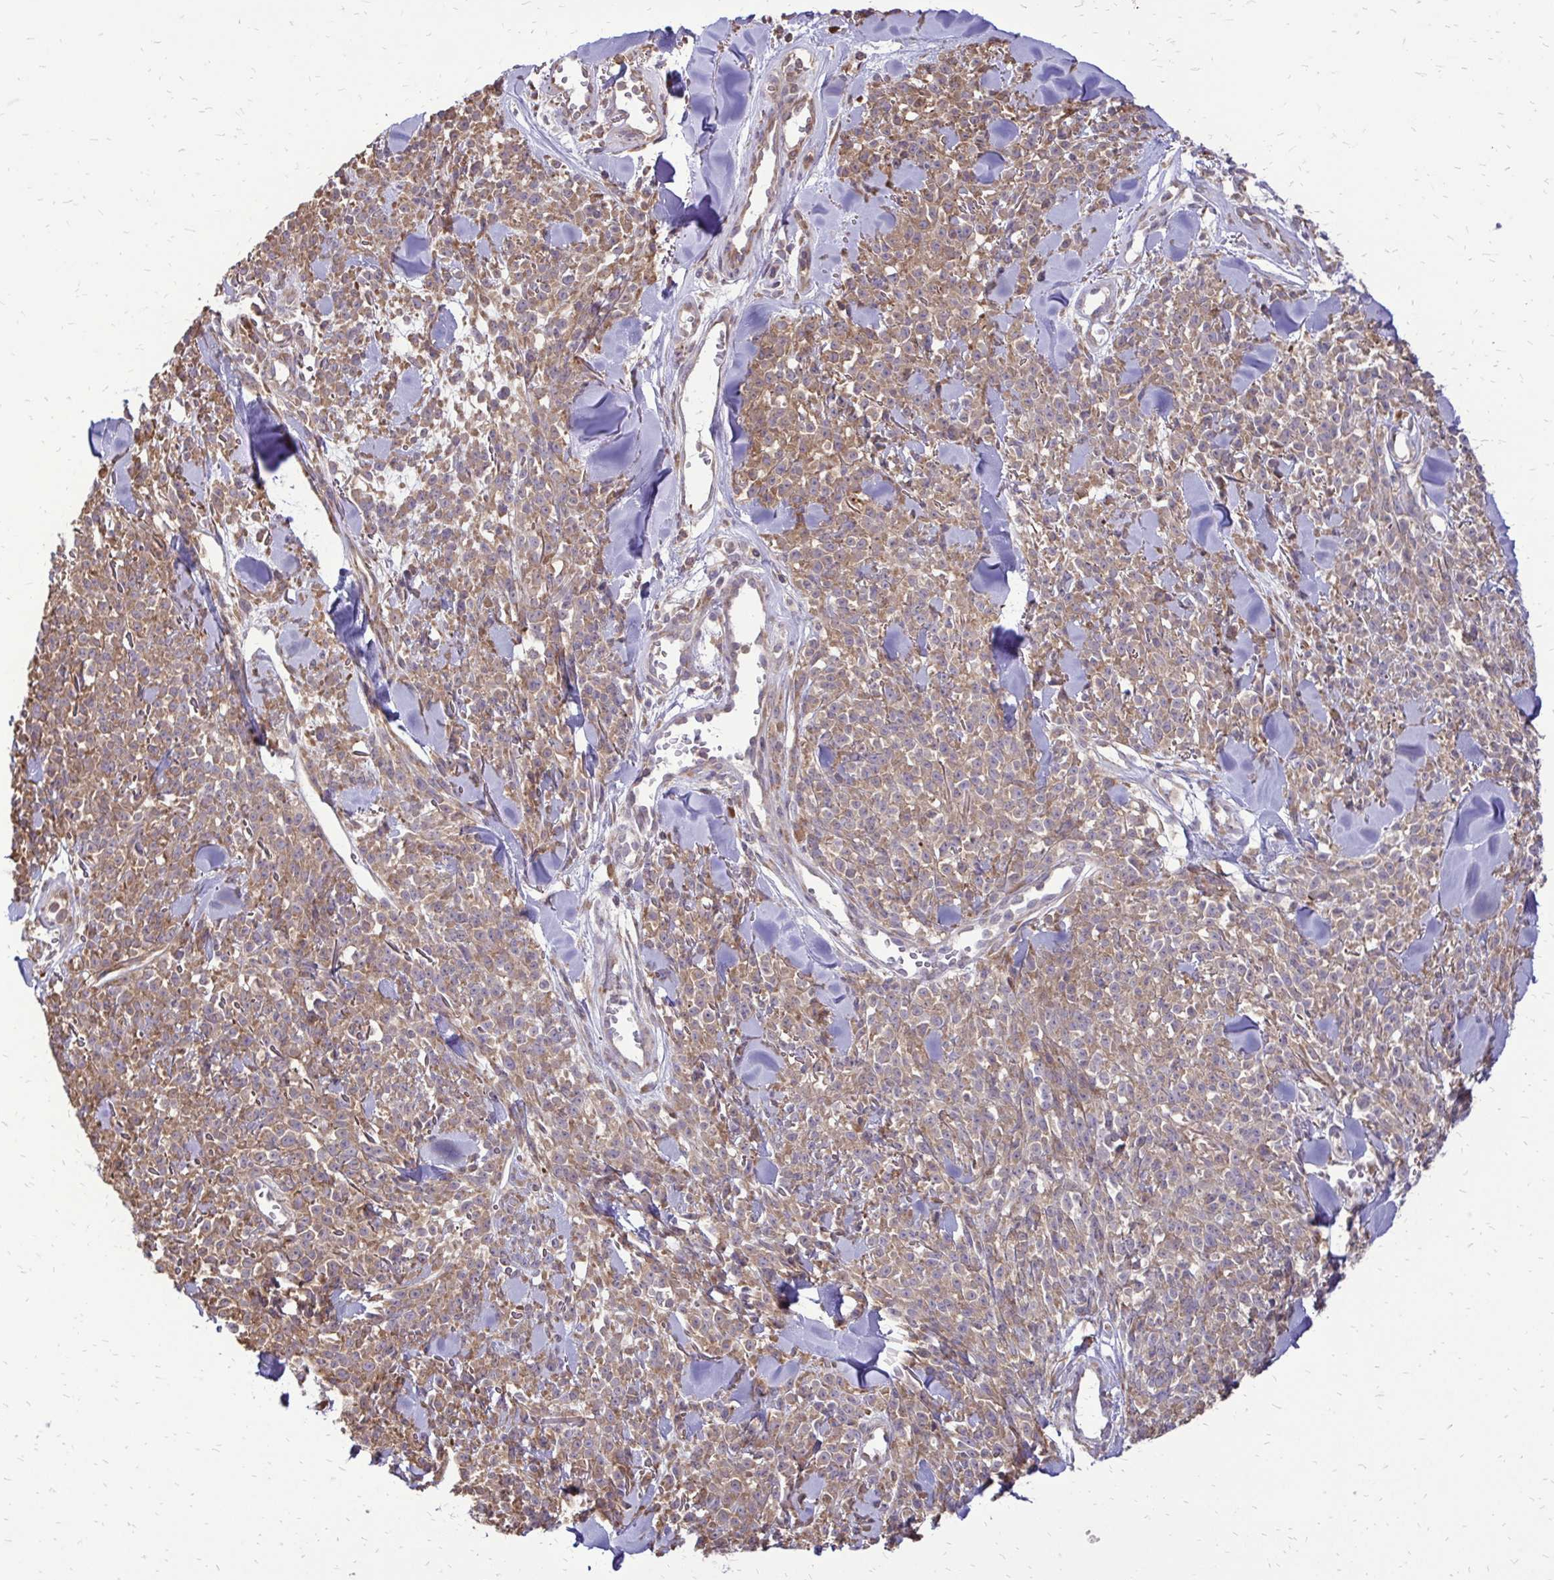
{"staining": {"intensity": "moderate", "quantity": ">75%", "location": "cytoplasmic/membranous"}, "tissue": "melanoma", "cell_type": "Tumor cells", "image_type": "cancer", "snomed": [{"axis": "morphology", "description": "Malignant melanoma, NOS"}, {"axis": "topography", "description": "Skin"}, {"axis": "topography", "description": "Skin of trunk"}], "caption": "A histopathology image of melanoma stained for a protein shows moderate cytoplasmic/membranous brown staining in tumor cells.", "gene": "RPS3", "patient": {"sex": "male", "age": 74}}